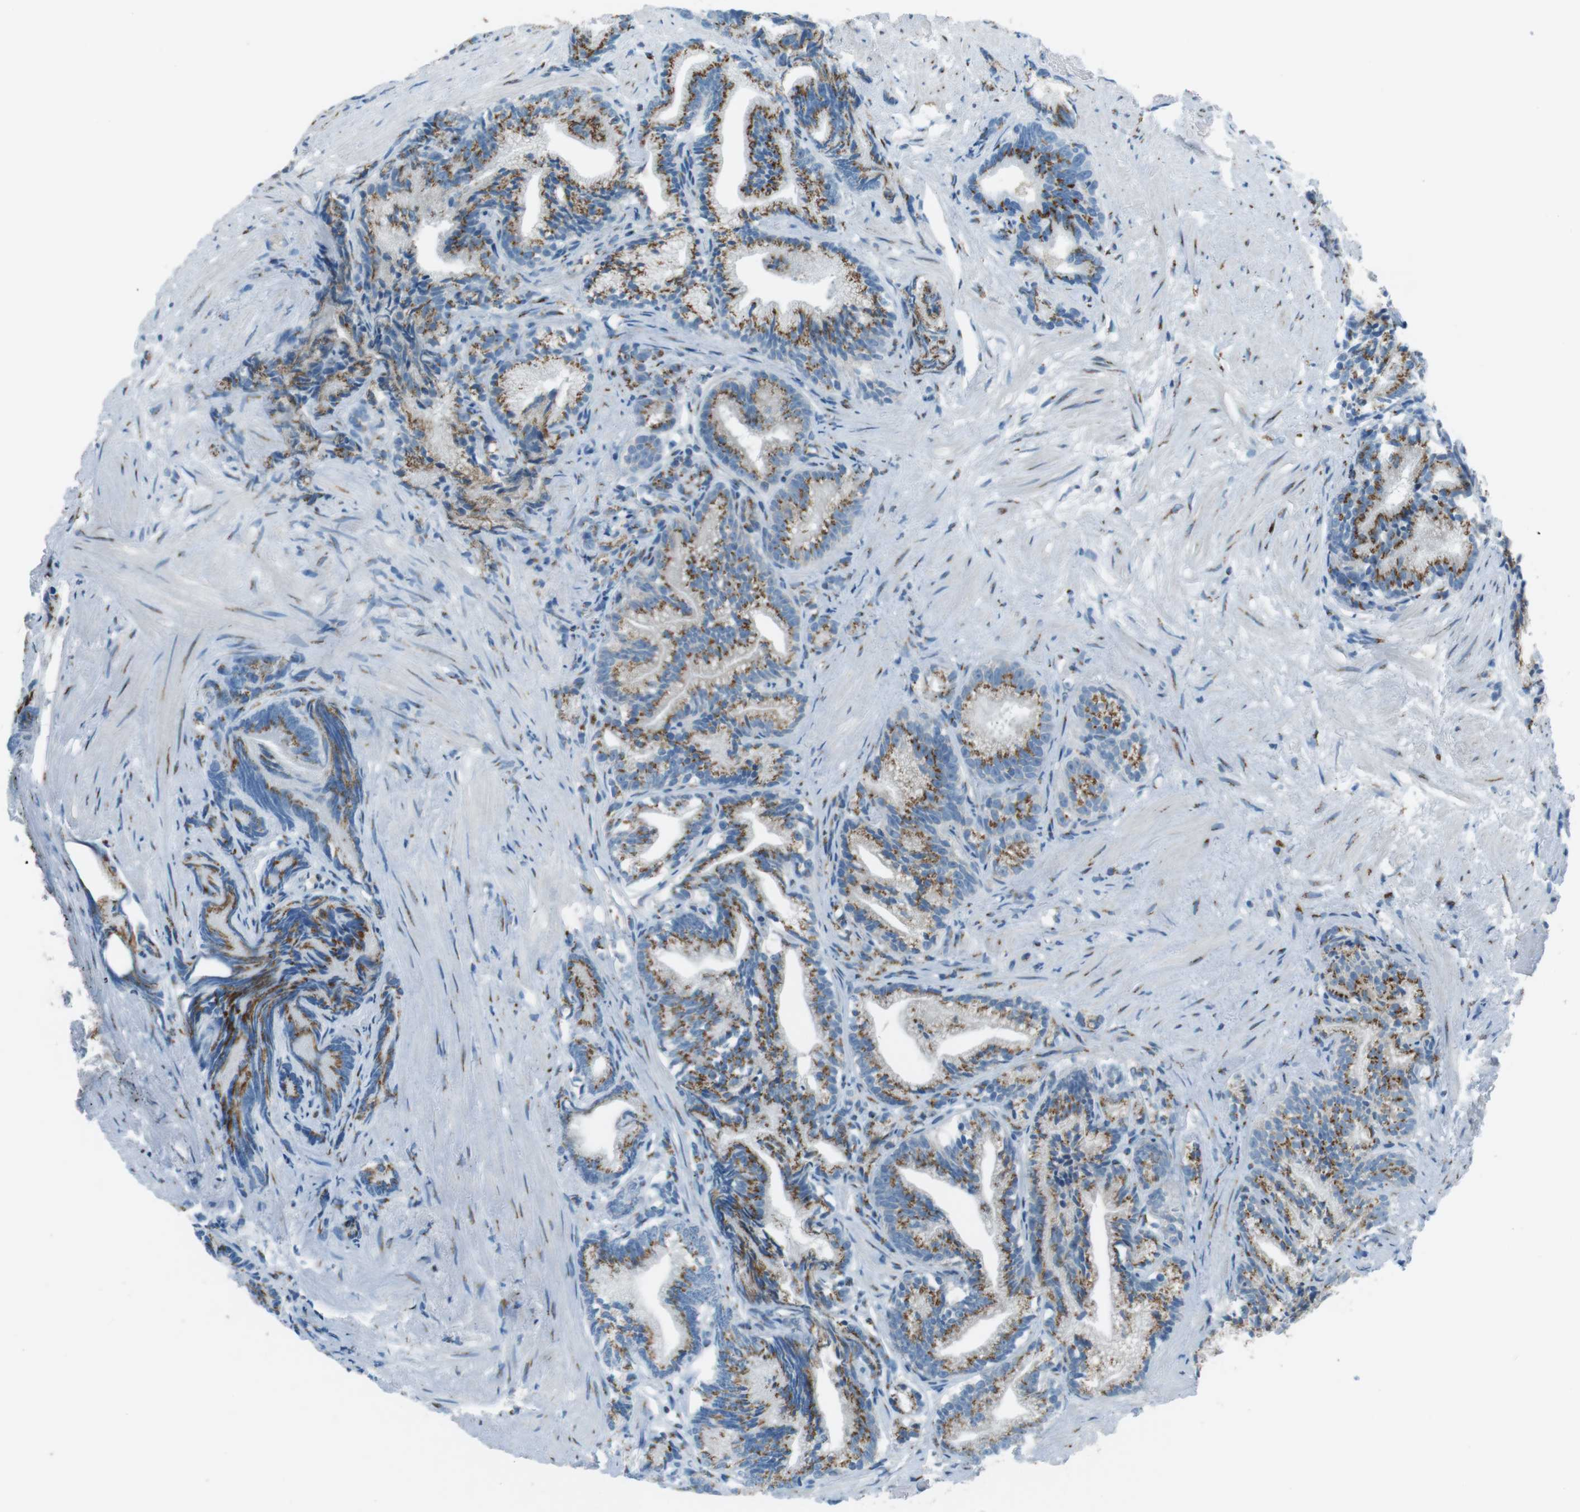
{"staining": {"intensity": "moderate", "quantity": ">75%", "location": "cytoplasmic/membranous"}, "tissue": "prostate cancer", "cell_type": "Tumor cells", "image_type": "cancer", "snomed": [{"axis": "morphology", "description": "Adenocarcinoma, Low grade"}, {"axis": "topography", "description": "Prostate"}], "caption": "Protein expression analysis of human prostate cancer (low-grade adenocarcinoma) reveals moderate cytoplasmic/membranous expression in about >75% of tumor cells.", "gene": "TXNDC15", "patient": {"sex": "male", "age": 89}}